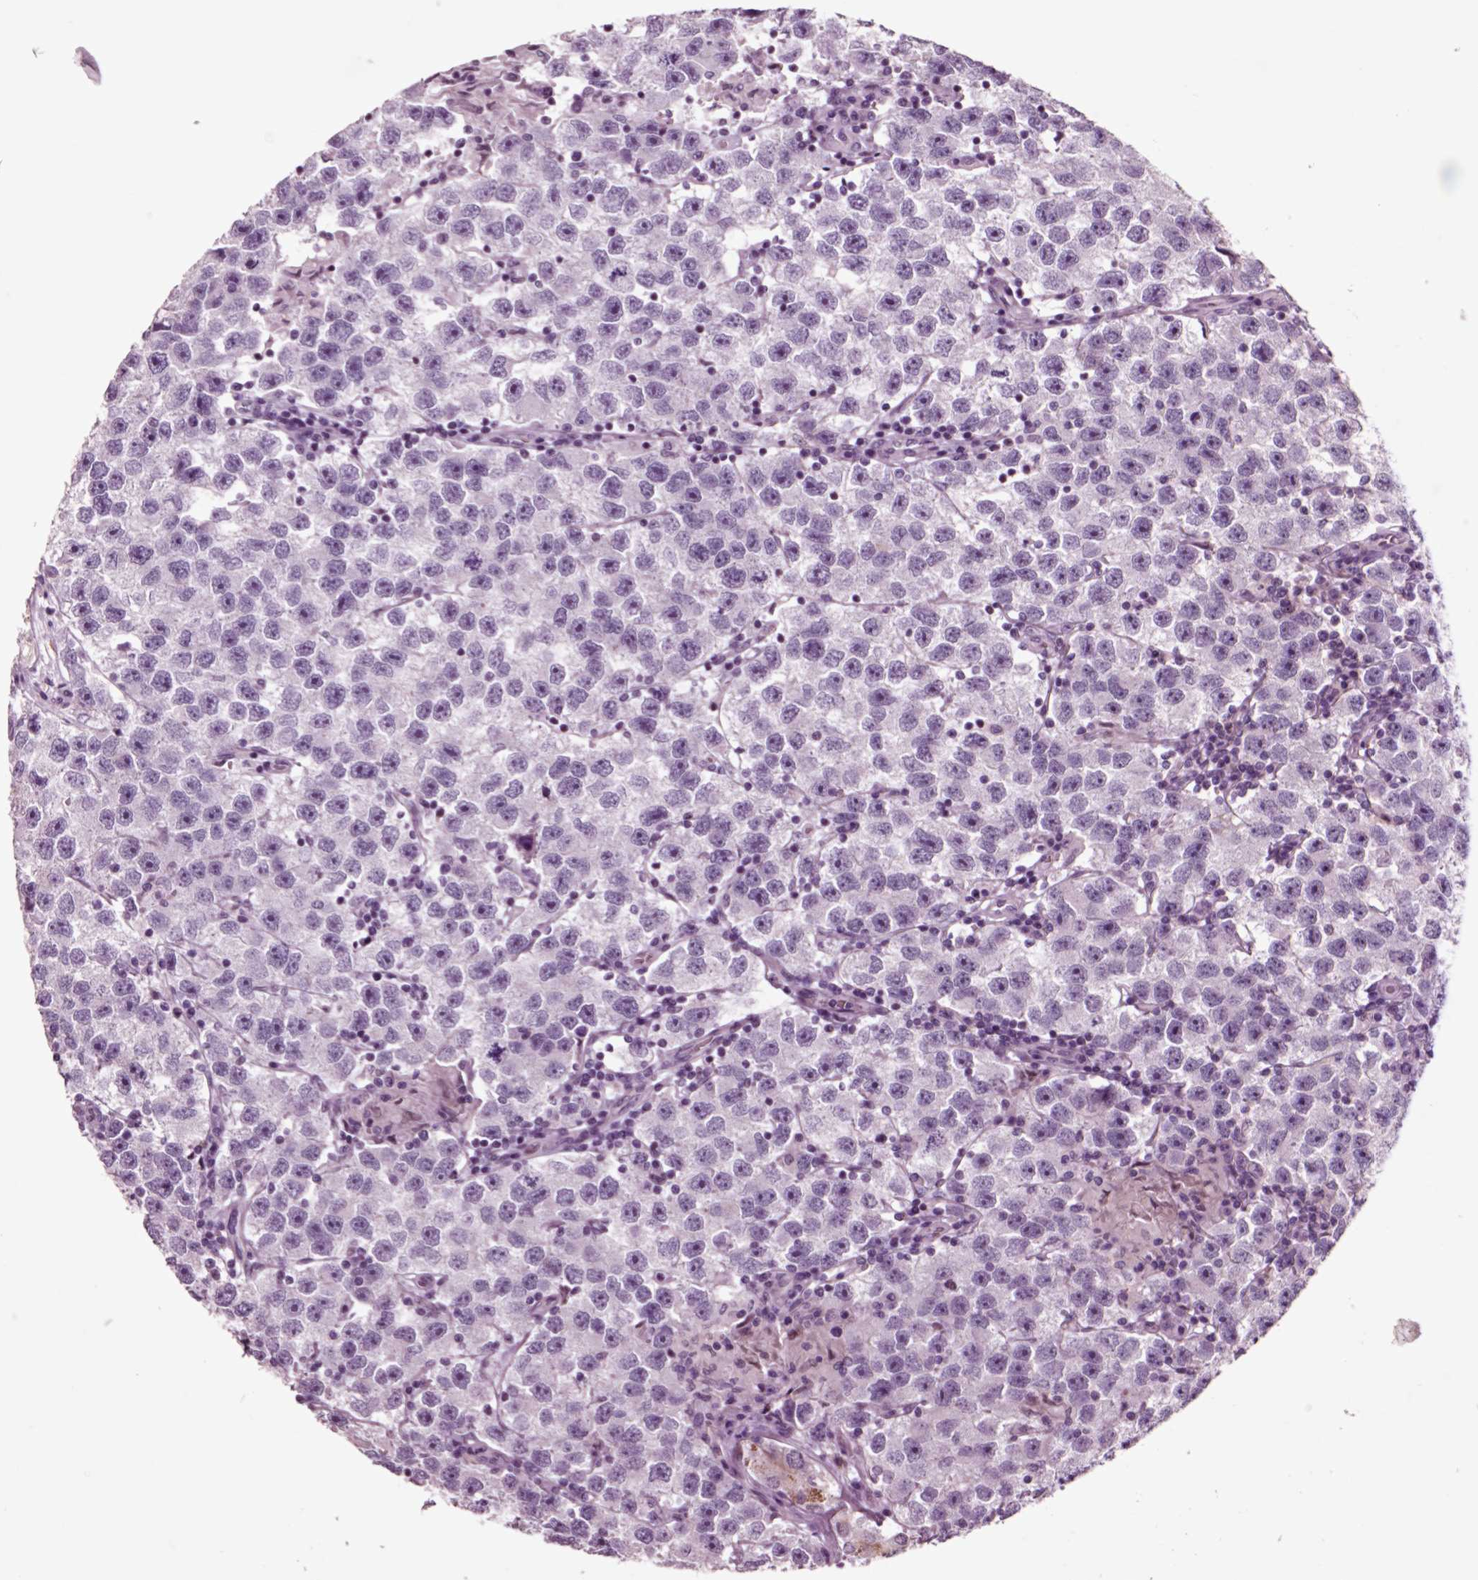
{"staining": {"intensity": "negative", "quantity": "none", "location": "none"}, "tissue": "testis cancer", "cell_type": "Tumor cells", "image_type": "cancer", "snomed": [{"axis": "morphology", "description": "Seminoma, NOS"}, {"axis": "topography", "description": "Testis"}], "caption": "This is a histopathology image of immunohistochemistry staining of seminoma (testis), which shows no staining in tumor cells.", "gene": "CHGB", "patient": {"sex": "male", "age": 26}}